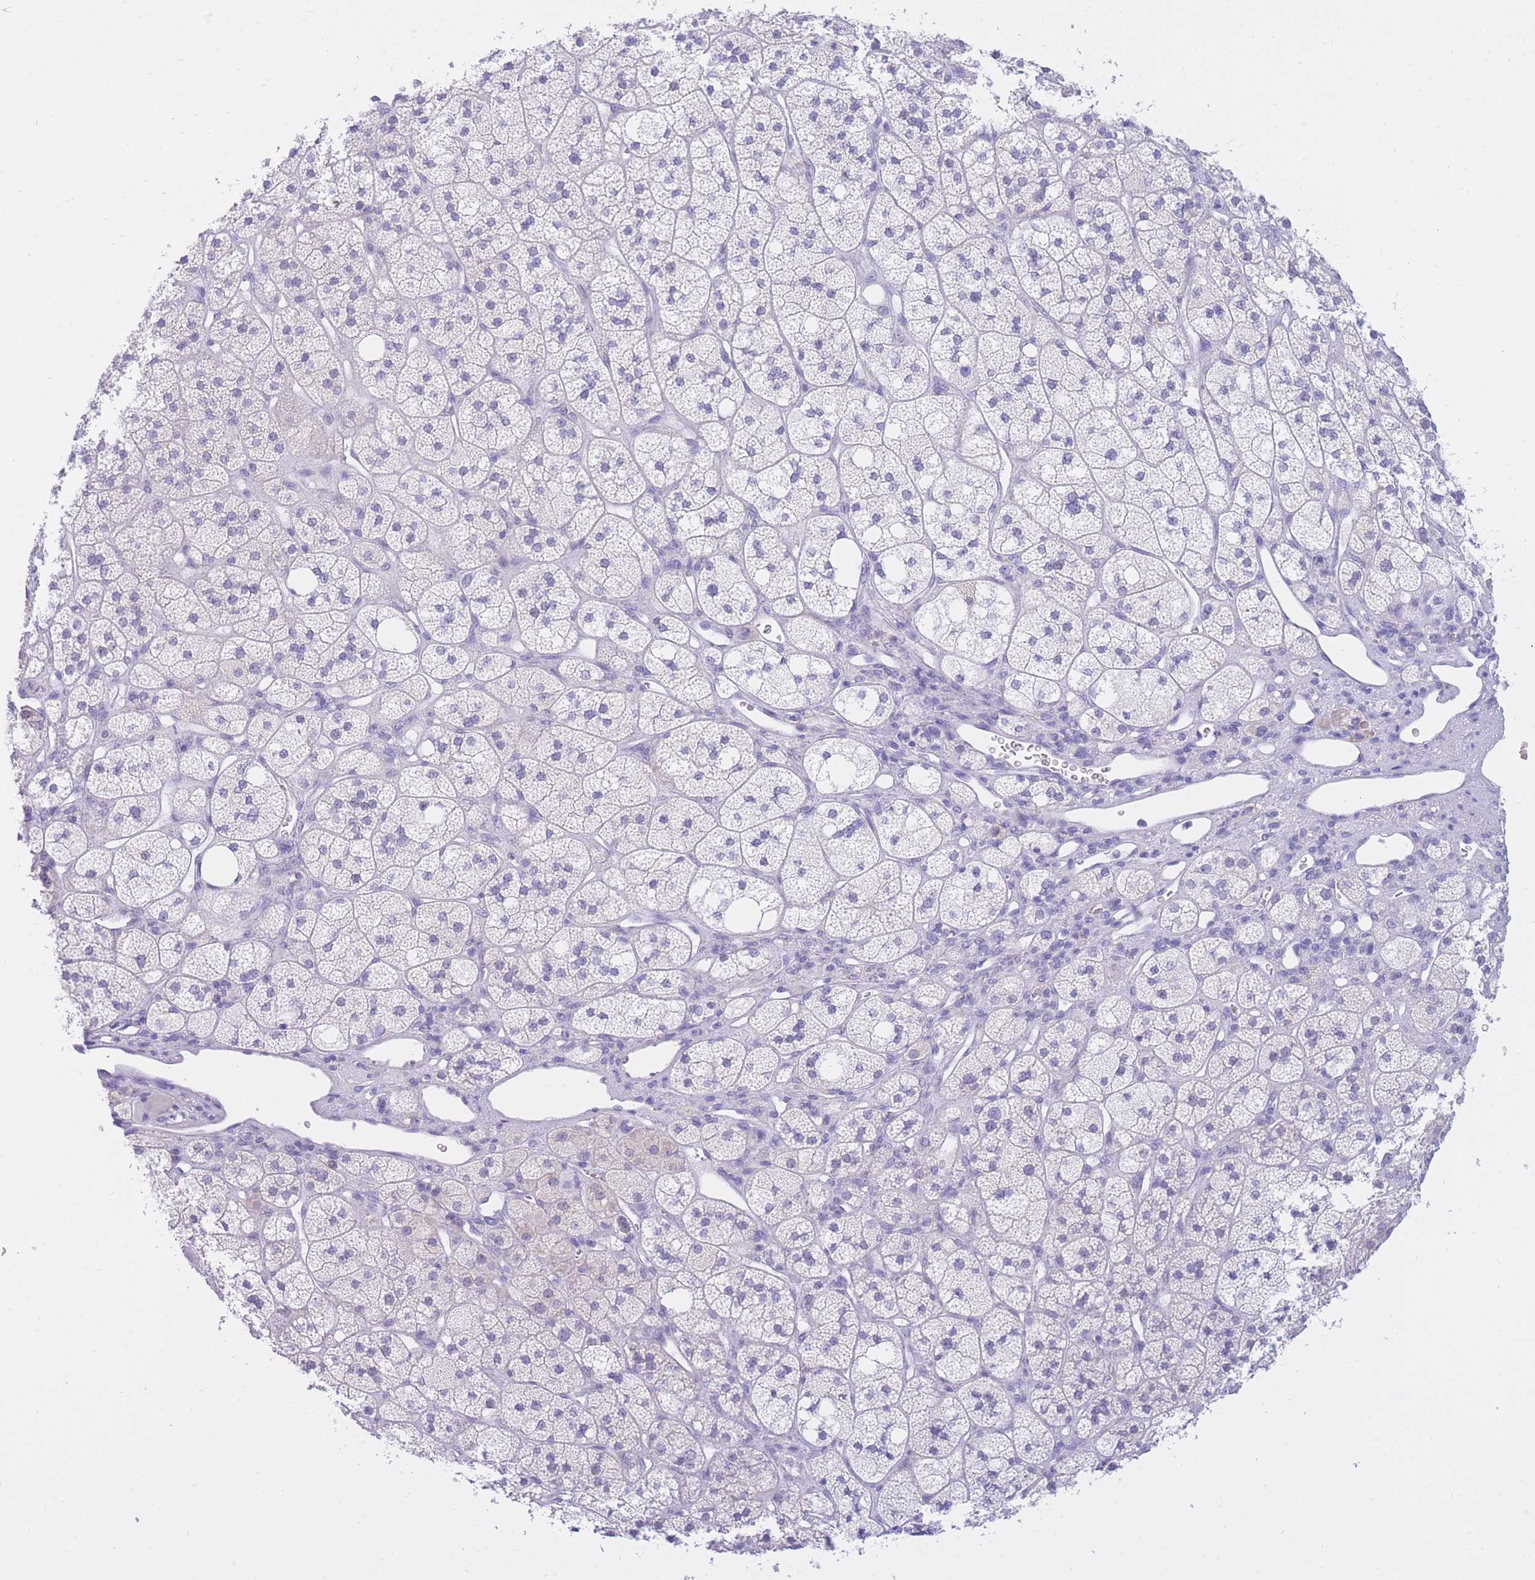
{"staining": {"intensity": "negative", "quantity": "none", "location": "none"}, "tissue": "adrenal gland", "cell_type": "Glandular cells", "image_type": "normal", "snomed": [{"axis": "morphology", "description": "Normal tissue, NOS"}, {"axis": "topography", "description": "Adrenal gland"}], "caption": "Immunohistochemistry histopathology image of unremarkable adrenal gland: adrenal gland stained with DAB shows no significant protein staining in glandular cells.", "gene": "SSUH2", "patient": {"sex": "male", "age": 61}}